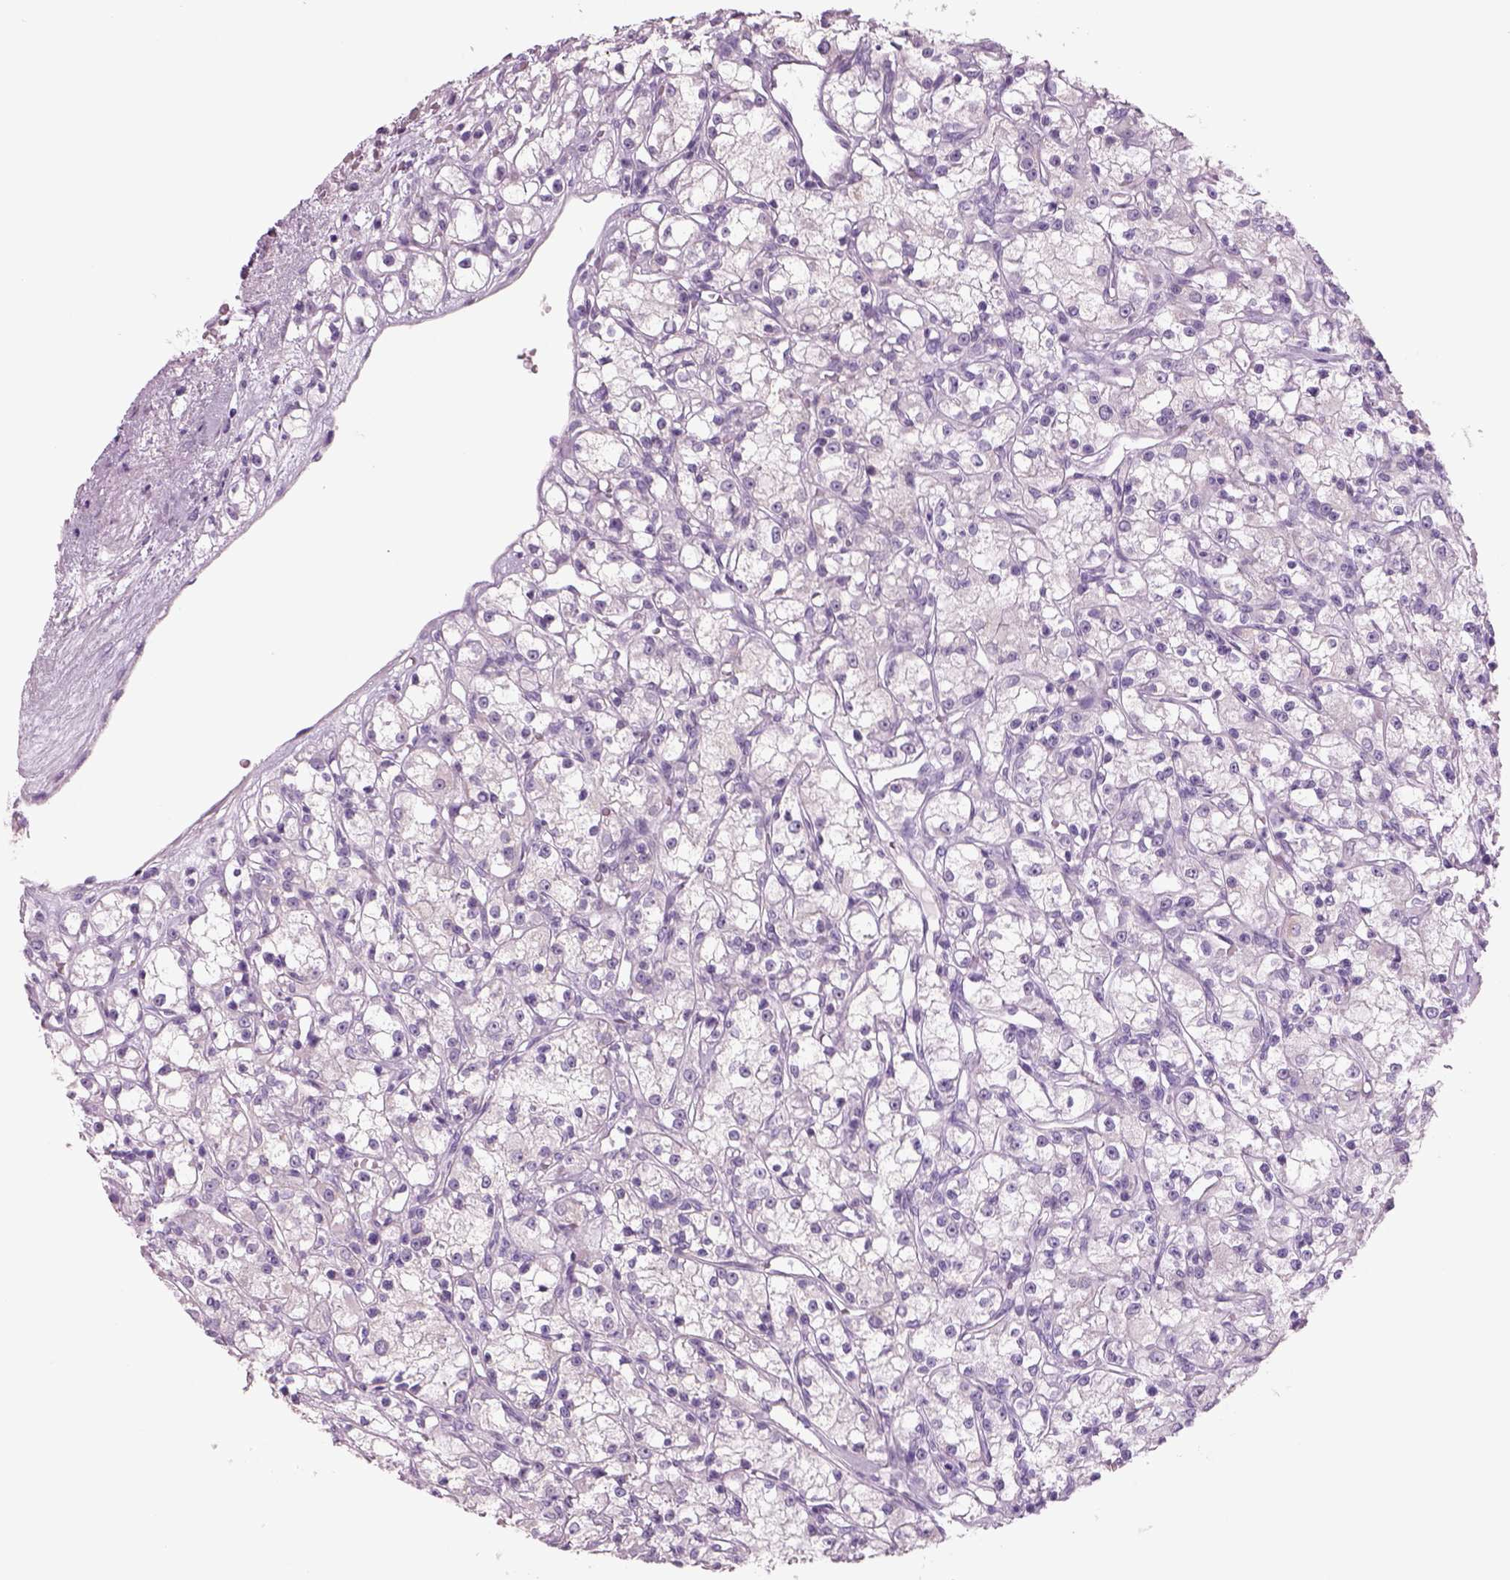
{"staining": {"intensity": "negative", "quantity": "none", "location": "none"}, "tissue": "renal cancer", "cell_type": "Tumor cells", "image_type": "cancer", "snomed": [{"axis": "morphology", "description": "Adenocarcinoma, NOS"}, {"axis": "topography", "description": "Kidney"}], "caption": "Immunohistochemical staining of adenocarcinoma (renal) displays no significant staining in tumor cells. (IHC, brightfield microscopy, high magnification).", "gene": "RHO", "patient": {"sex": "female", "age": 59}}